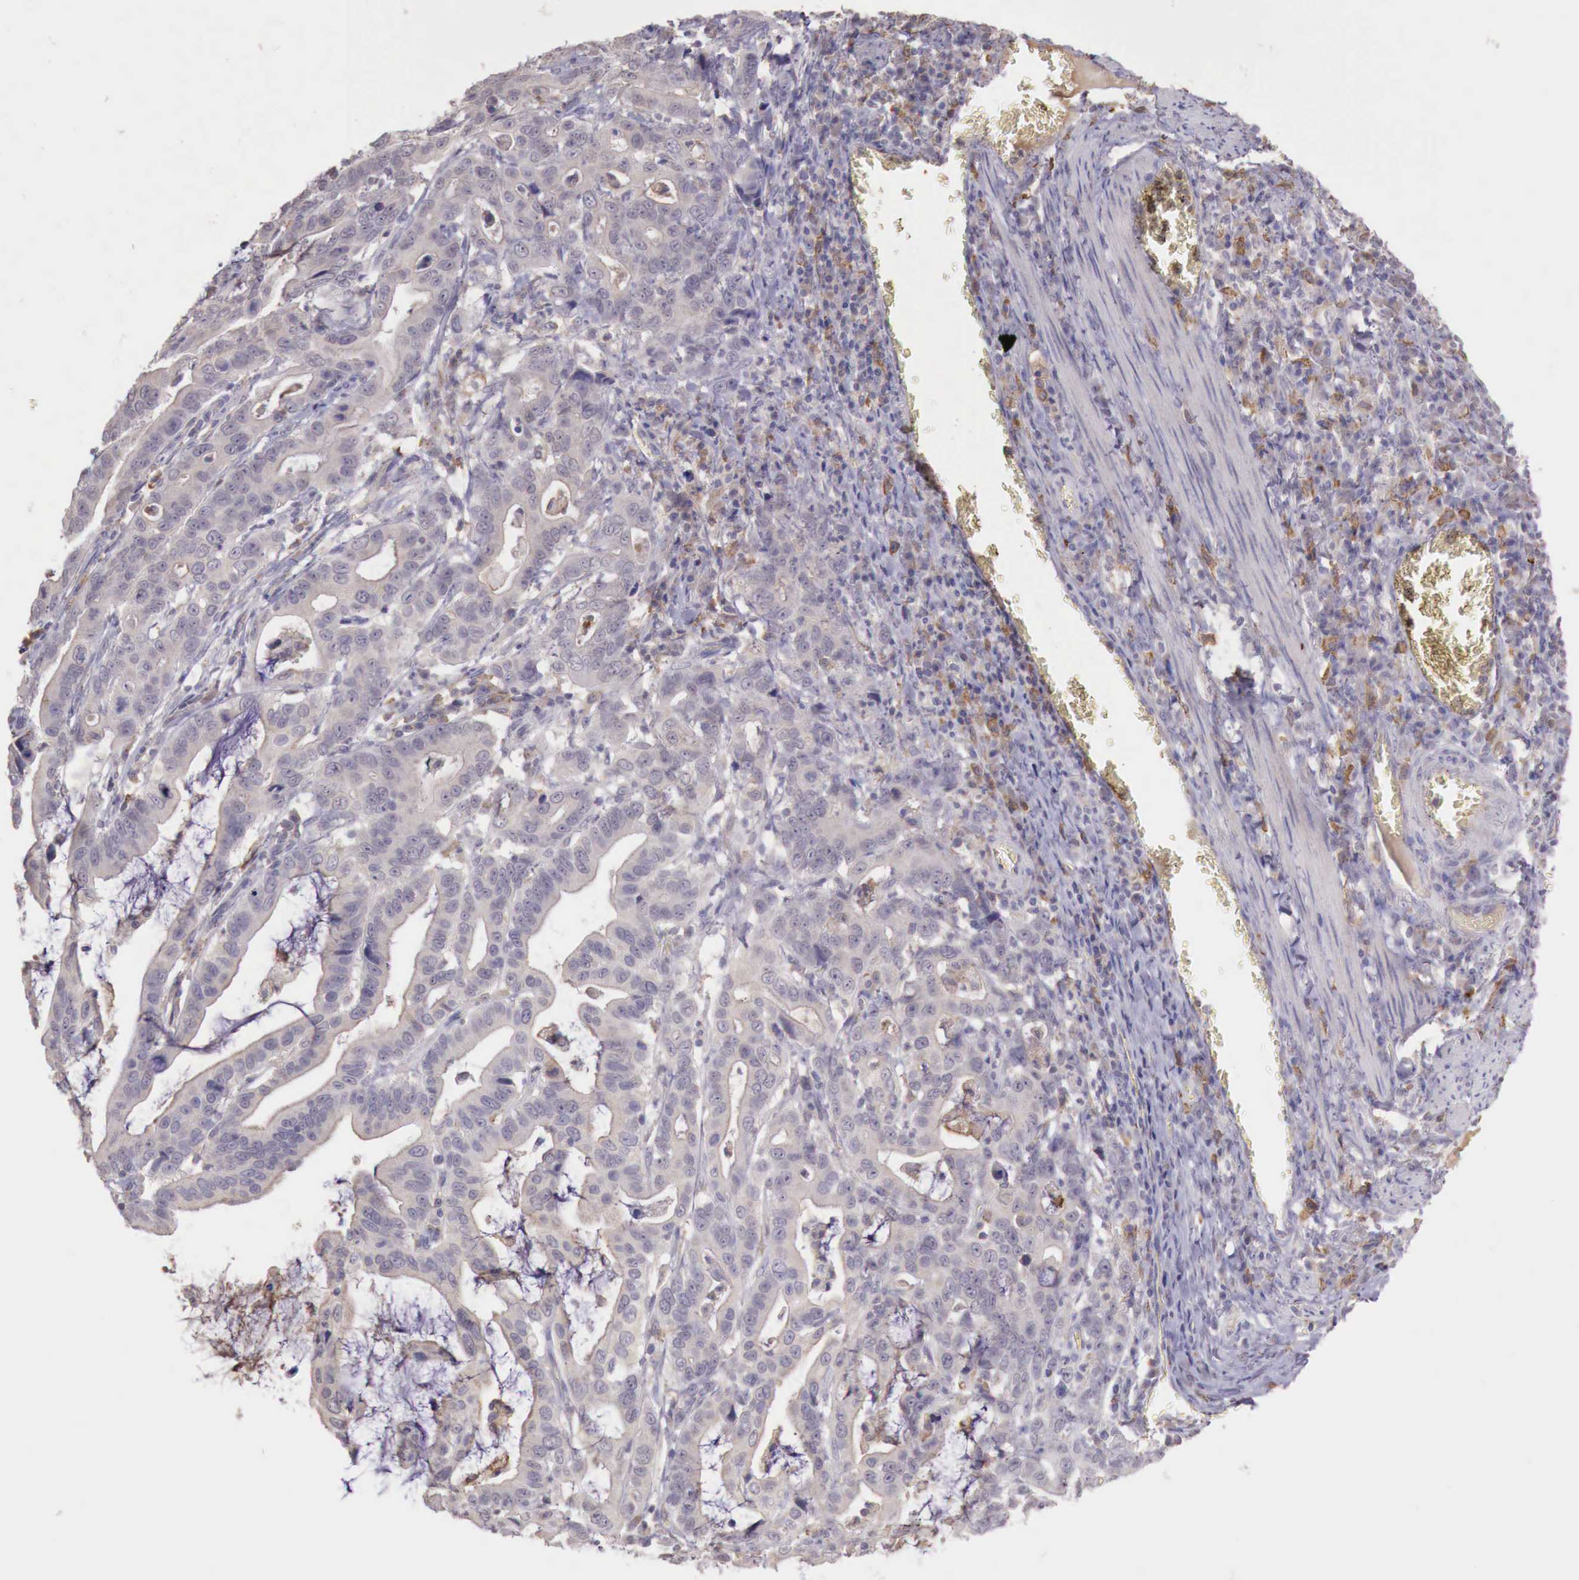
{"staining": {"intensity": "weak", "quantity": "<25%", "location": "cytoplasmic/membranous"}, "tissue": "stomach cancer", "cell_type": "Tumor cells", "image_type": "cancer", "snomed": [{"axis": "morphology", "description": "Adenocarcinoma, NOS"}, {"axis": "topography", "description": "Stomach, upper"}], "caption": "DAB immunohistochemical staining of human adenocarcinoma (stomach) shows no significant staining in tumor cells. The staining was performed using DAB (3,3'-diaminobenzidine) to visualize the protein expression in brown, while the nuclei were stained in blue with hematoxylin (Magnification: 20x).", "gene": "CHRDL1", "patient": {"sex": "male", "age": 63}}